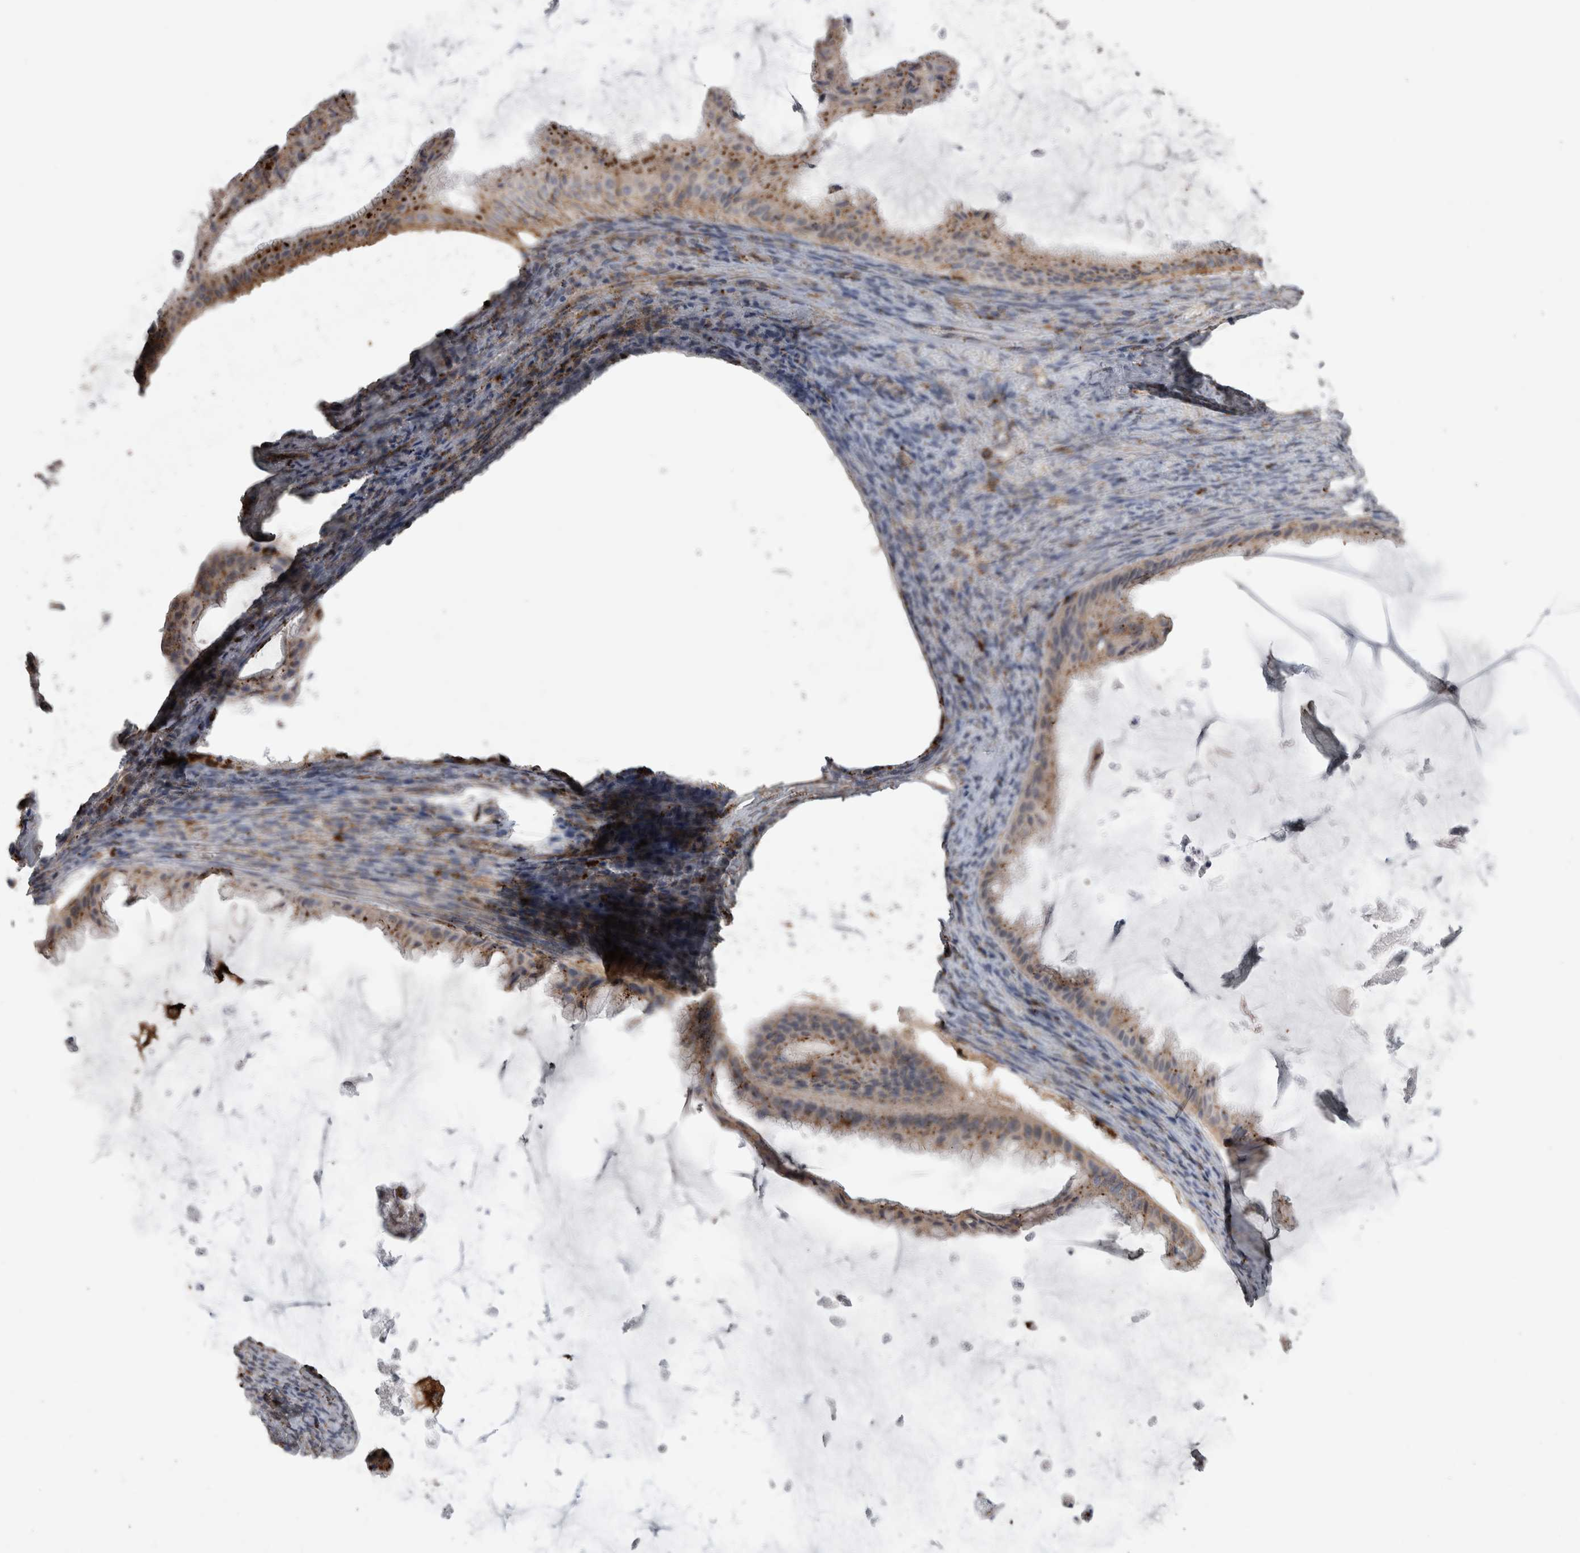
{"staining": {"intensity": "weak", "quantity": ">75%", "location": "cytoplasmic/membranous"}, "tissue": "ovarian cancer", "cell_type": "Tumor cells", "image_type": "cancer", "snomed": [{"axis": "morphology", "description": "Cystadenocarcinoma, mucinous, NOS"}, {"axis": "topography", "description": "Ovary"}], "caption": "Immunohistochemical staining of ovarian cancer (mucinous cystadenocarcinoma) demonstrates weak cytoplasmic/membranous protein positivity in approximately >75% of tumor cells.", "gene": "CTSZ", "patient": {"sex": "female", "age": 61}}